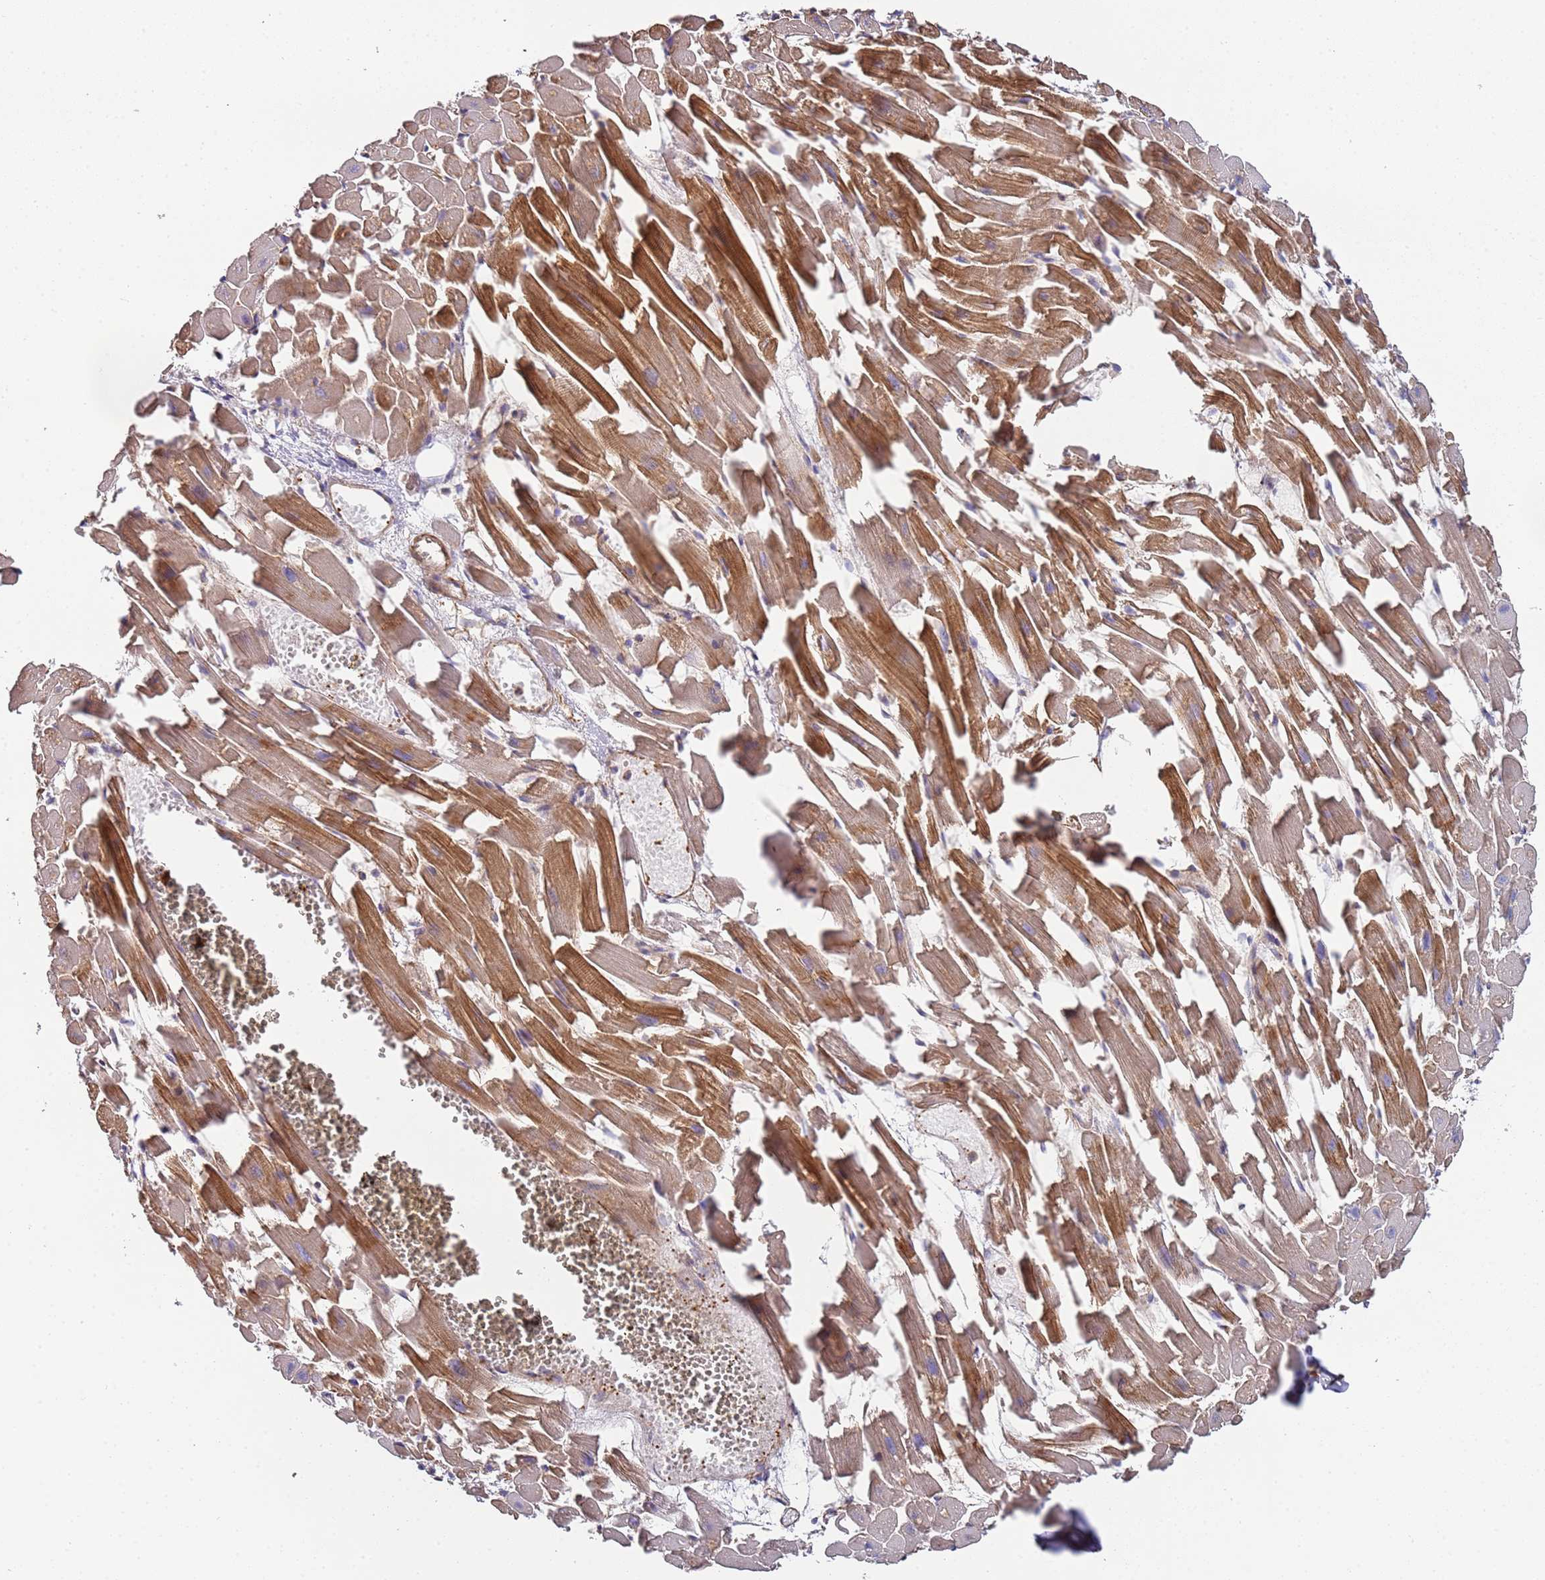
{"staining": {"intensity": "moderate", "quantity": ">75%", "location": "cytoplasmic/membranous"}, "tissue": "heart muscle", "cell_type": "Cardiomyocytes", "image_type": "normal", "snomed": [{"axis": "morphology", "description": "Normal tissue, NOS"}, {"axis": "topography", "description": "Heart"}], "caption": "Moderate cytoplasmic/membranous protein staining is identified in about >75% of cardiomyocytes in heart muscle. (DAB (3,3'-diaminobenzidine) = brown stain, brightfield microscopy at high magnification).", "gene": "CYP2U1", "patient": {"sex": "female", "age": 64}}